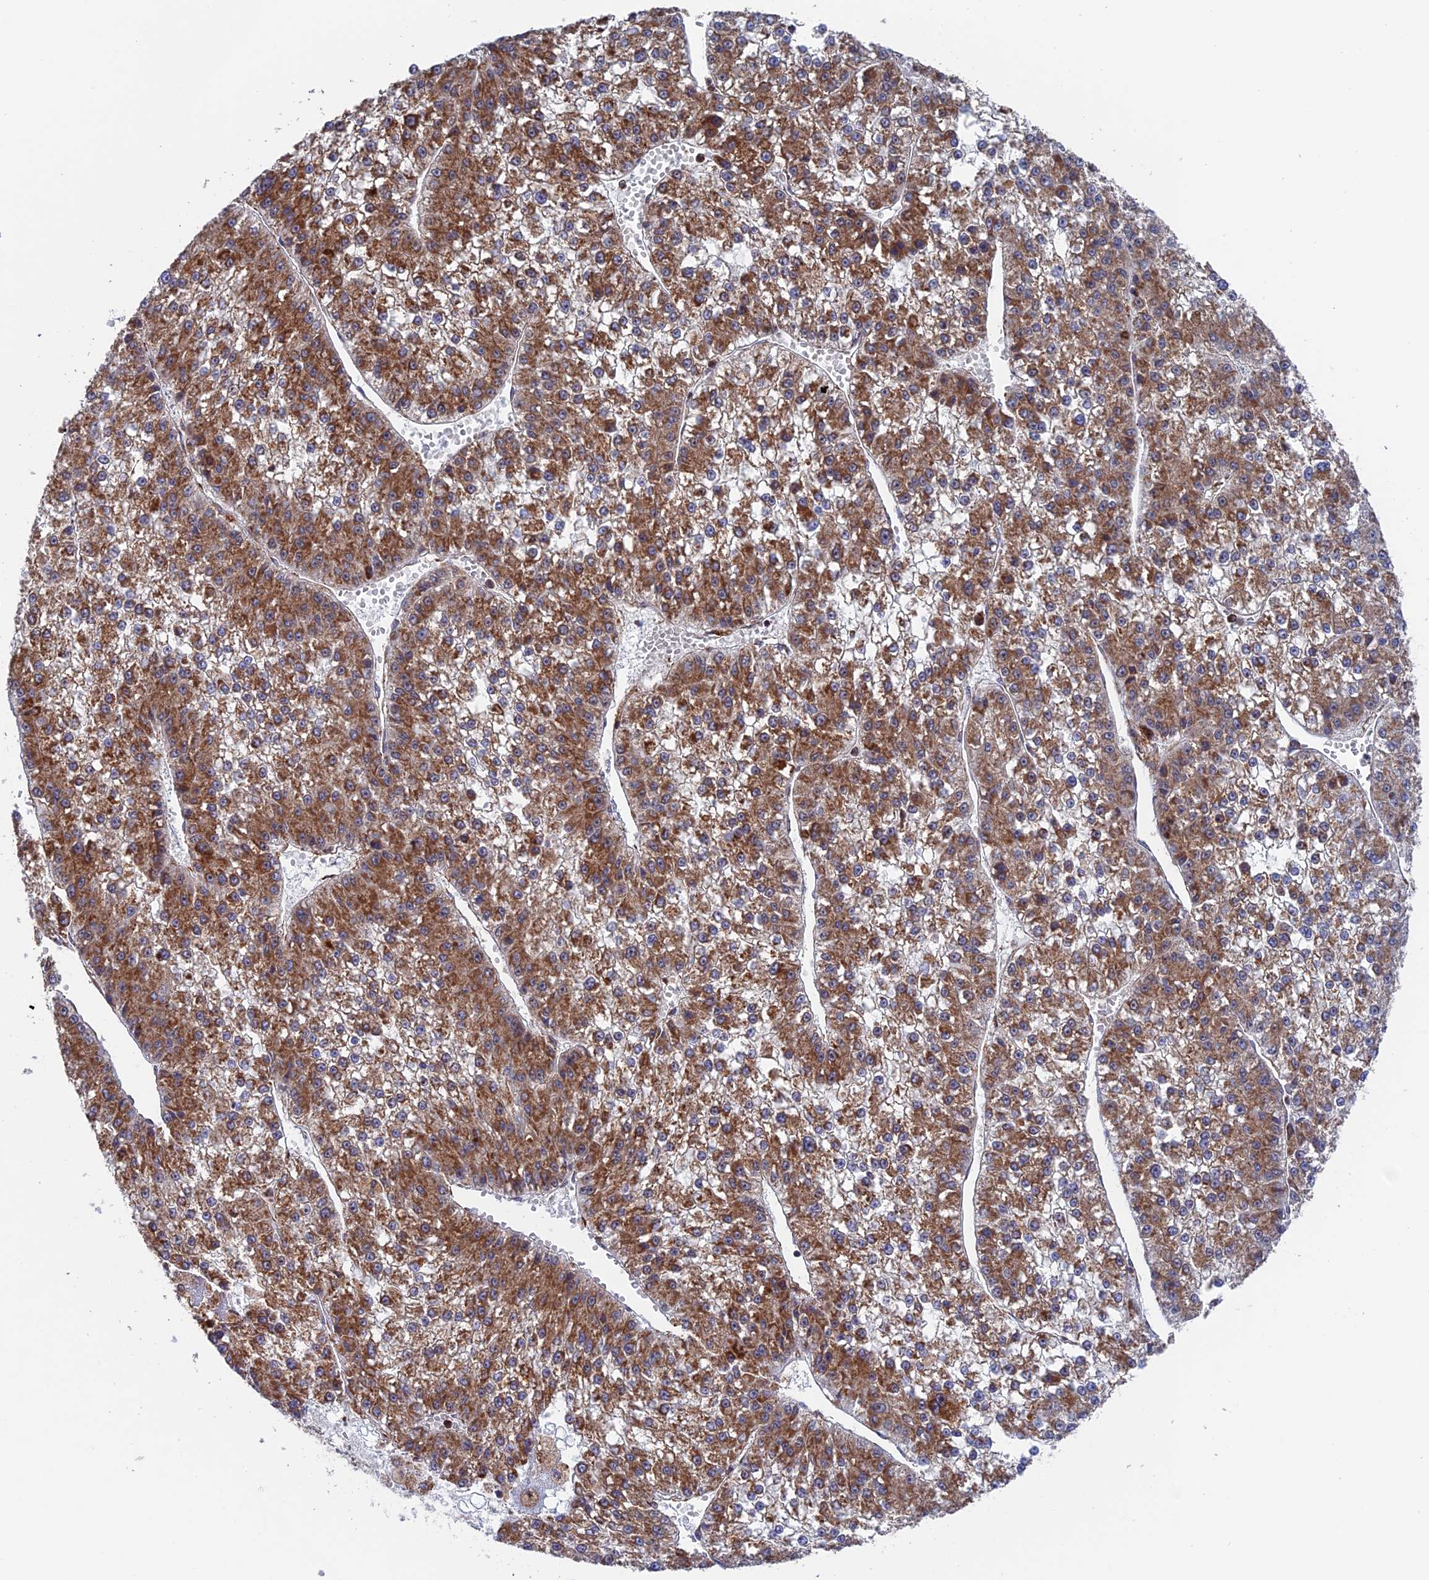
{"staining": {"intensity": "moderate", "quantity": ">75%", "location": "cytoplasmic/membranous"}, "tissue": "liver cancer", "cell_type": "Tumor cells", "image_type": "cancer", "snomed": [{"axis": "morphology", "description": "Carcinoma, Hepatocellular, NOS"}, {"axis": "topography", "description": "Liver"}], "caption": "Protein expression analysis of human hepatocellular carcinoma (liver) reveals moderate cytoplasmic/membranous expression in approximately >75% of tumor cells. (DAB (3,3'-diaminobenzidine) = brown stain, brightfield microscopy at high magnification).", "gene": "DTYMK", "patient": {"sex": "female", "age": 73}}